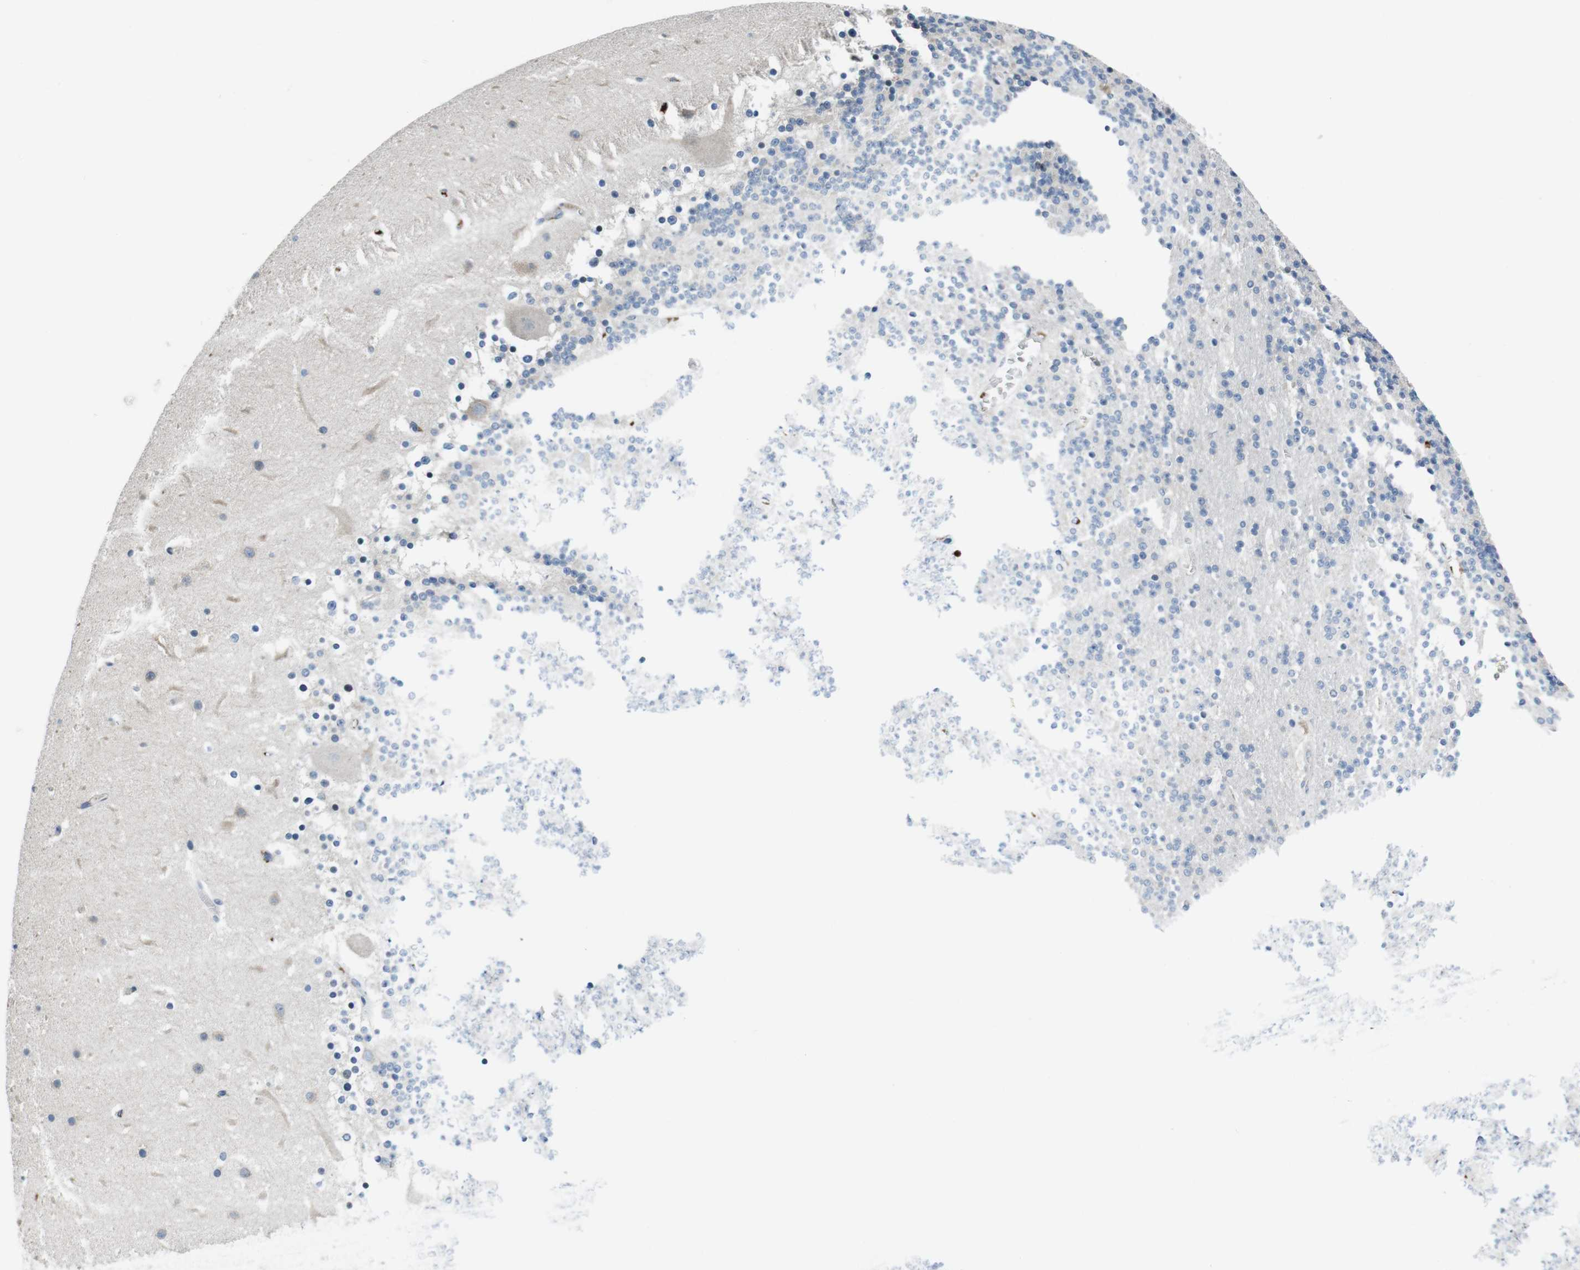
{"staining": {"intensity": "negative", "quantity": "none", "location": "none"}, "tissue": "cerebellum", "cell_type": "Cells in granular layer", "image_type": "normal", "snomed": [{"axis": "morphology", "description": "Normal tissue, NOS"}, {"axis": "topography", "description": "Cerebellum"}], "caption": "A high-resolution histopathology image shows immunohistochemistry (IHC) staining of benign cerebellum, which reveals no significant positivity in cells in granular layer. The staining was performed using DAB to visualize the protein expression in brown, while the nuclei were stained in blue with hematoxylin (Magnification: 20x).", "gene": "KCNJ5", "patient": {"sex": "male", "age": 45}}